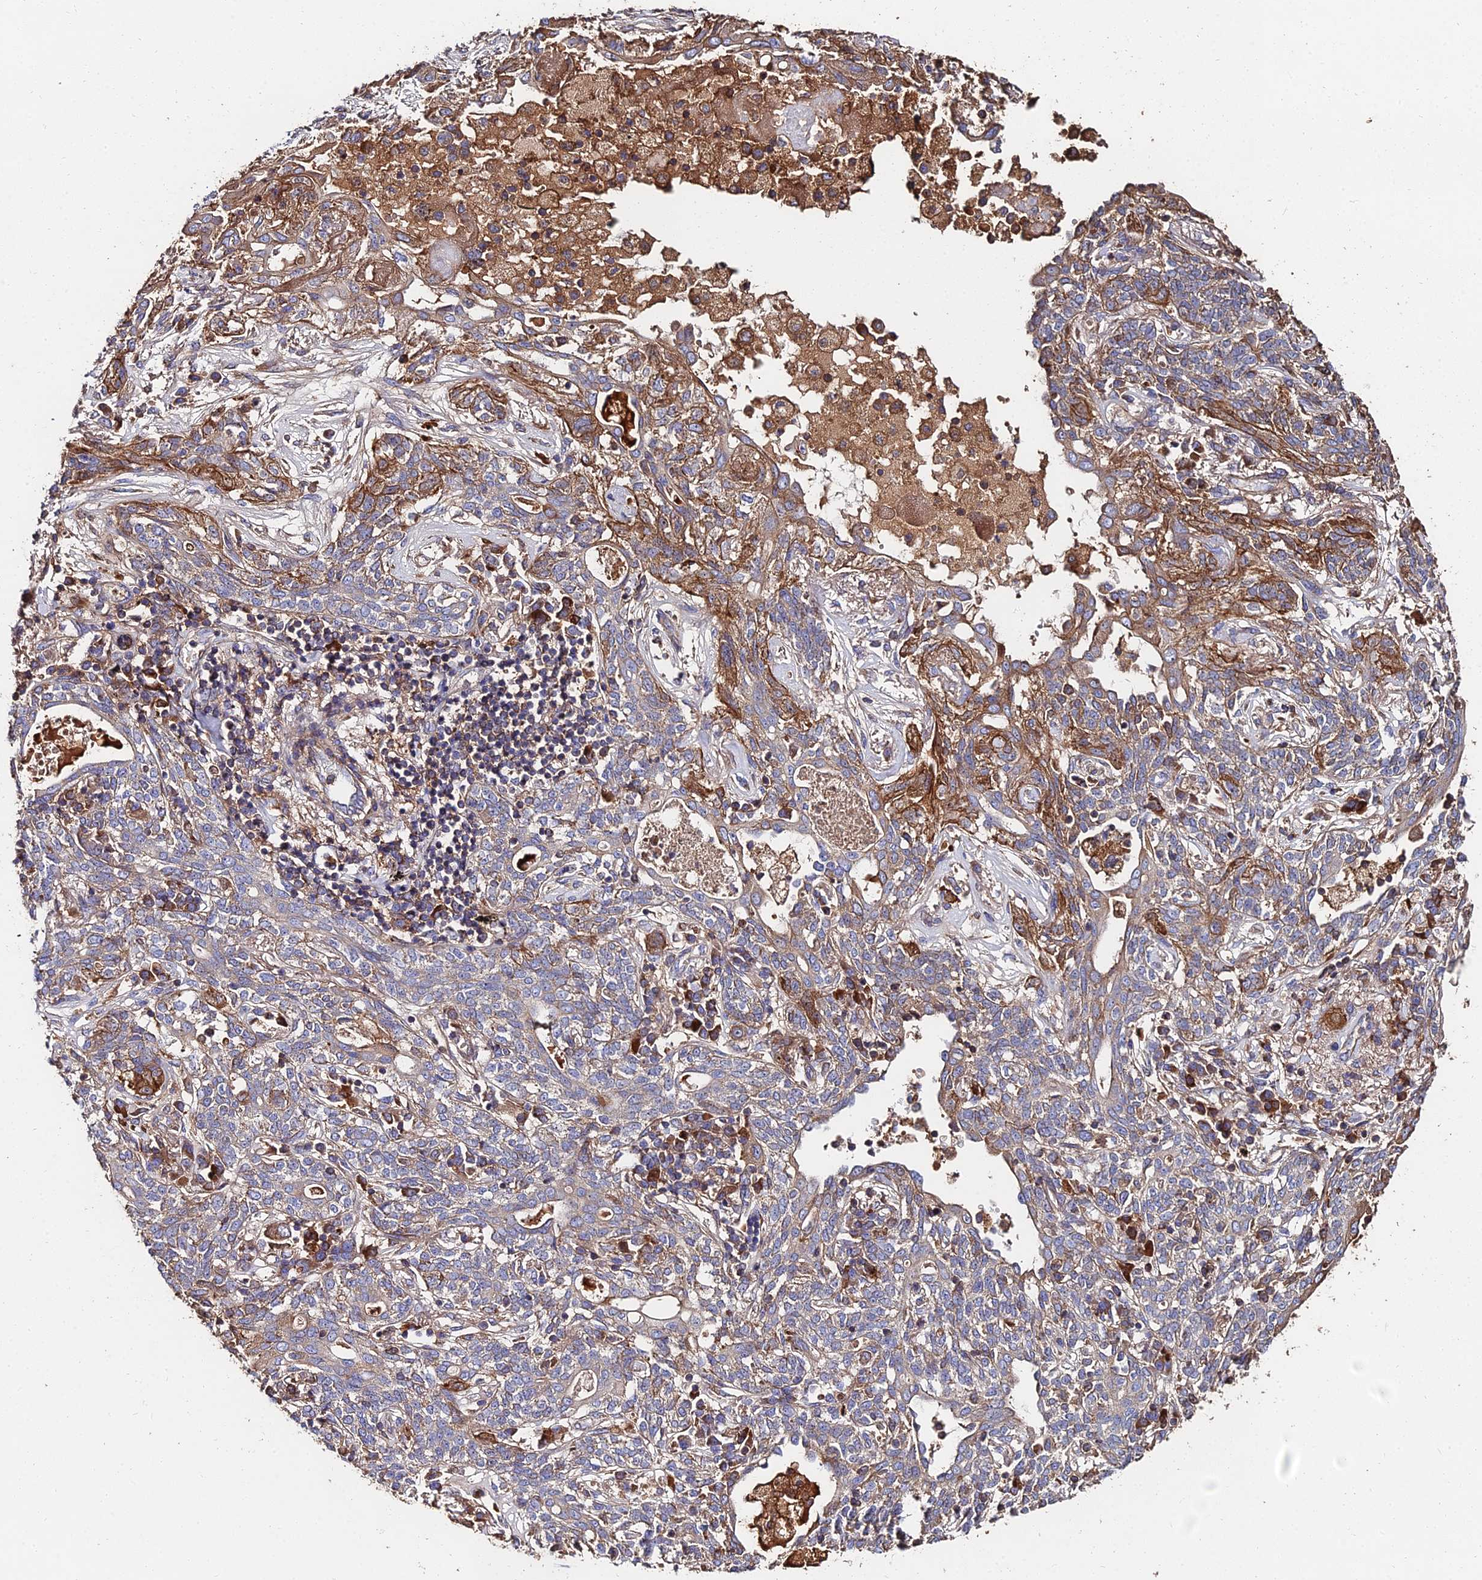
{"staining": {"intensity": "moderate", "quantity": "<25%", "location": "cytoplasmic/membranous"}, "tissue": "lung cancer", "cell_type": "Tumor cells", "image_type": "cancer", "snomed": [{"axis": "morphology", "description": "Squamous cell carcinoma, NOS"}, {"axis": "topography", "description": "Lung"}], "caption": "Lung cancer stained for a protein shows moderate cytoplasmic/membranous positivity in tumor cells. Using DAB (brown) and hematoxylin (blue) stains, captured at high magnification using brightfield microscopy.", "gene": "EXT1", "patient": {"sex": "female", "age": 70}}